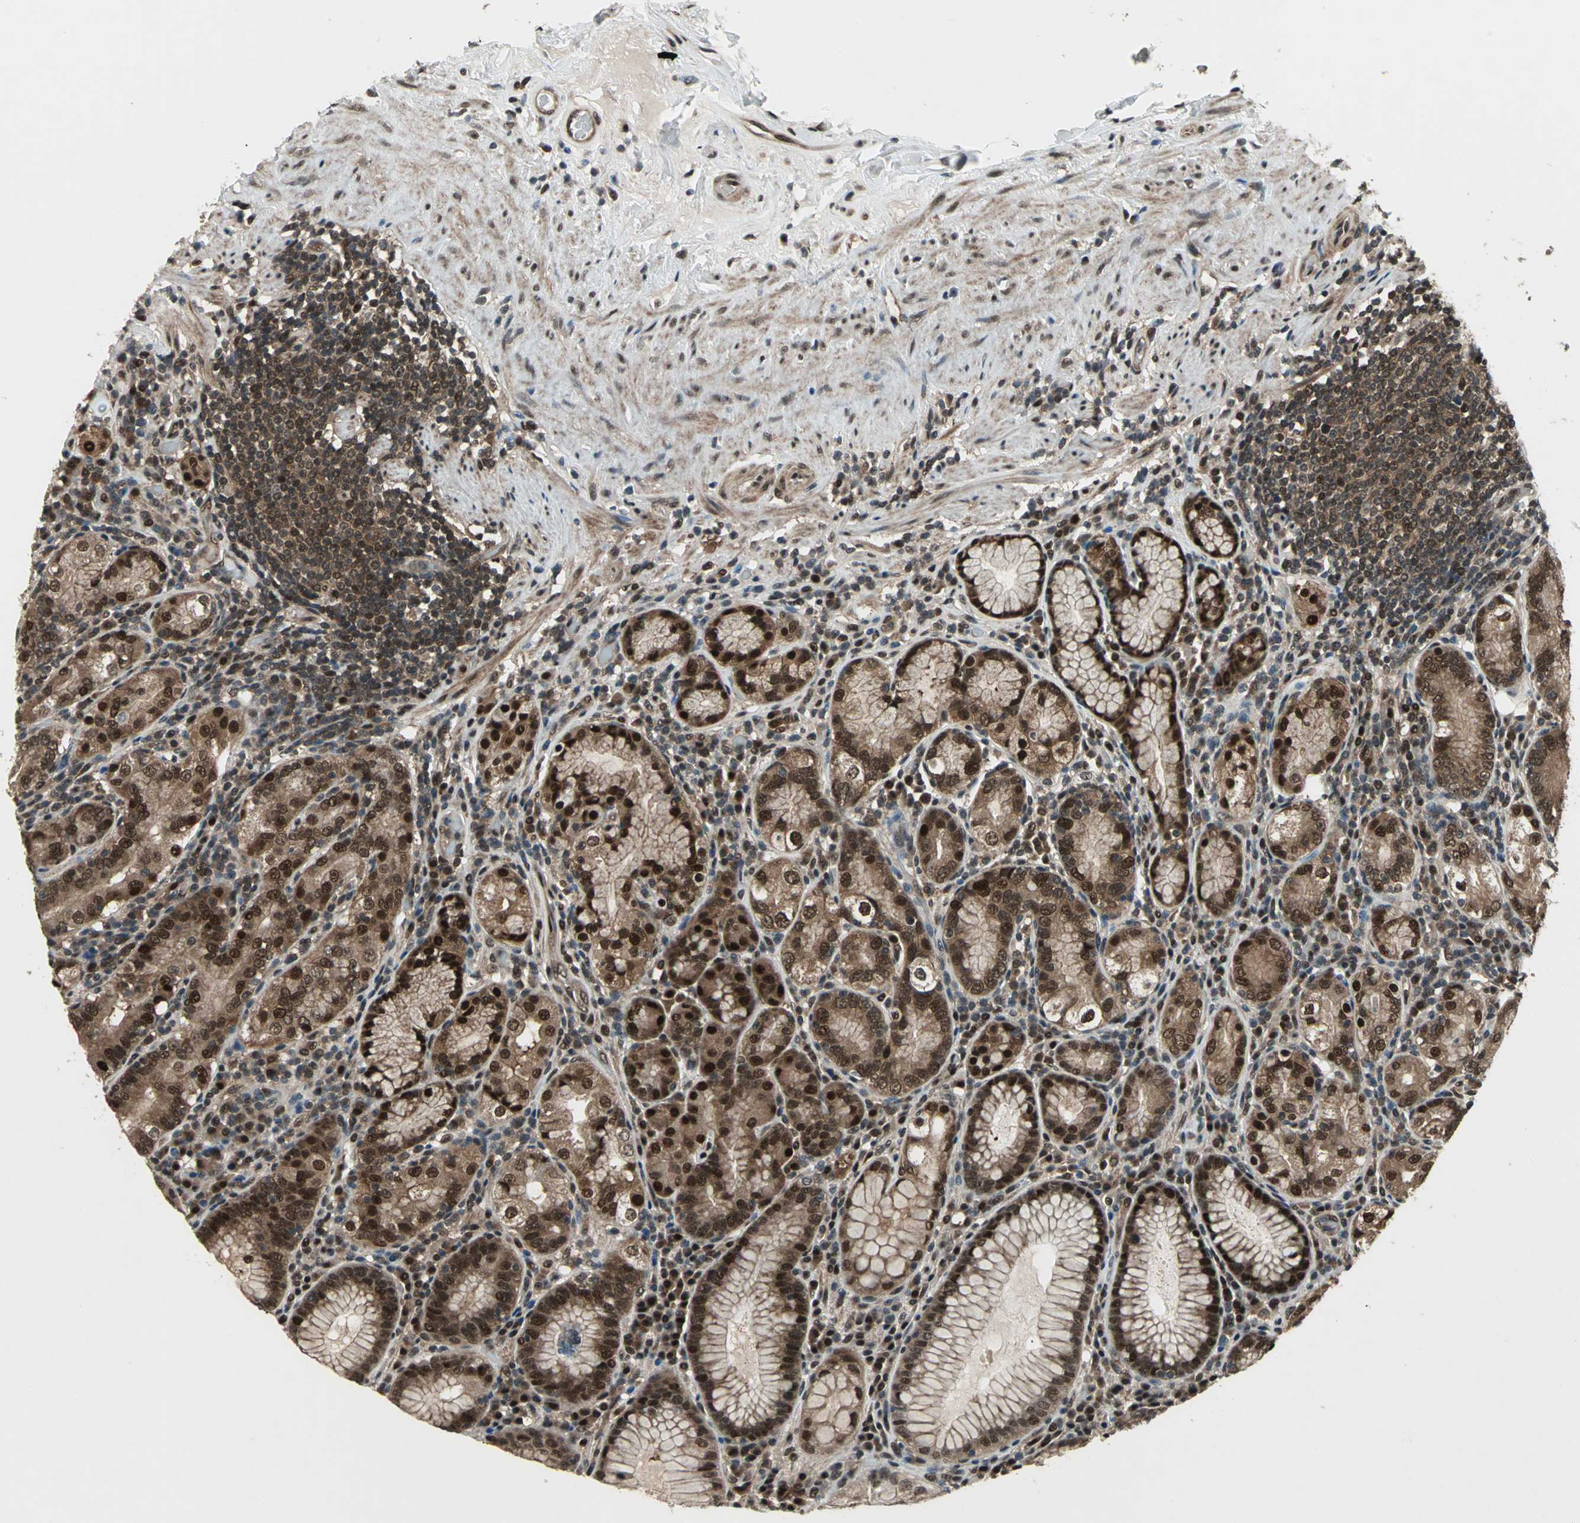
{"staining": {"intensity": "strong", "quantity": ">75%", "location": "cytoplasmic/membranous,nuclear"}, "tissue": "stomach", "cell_type": "Glandular cells", "image_type": "normal", "snomed": [{"axis": "morphology", "description": "Normal tissue, NOS"}, {"axis": "topography", "description": "Stomach, lower"}], "caption": "DAB immunohistochemical staining of benign human stomach demonstrates strong cytoplasmic/membranous,nuclear protein staining in about >75% of glandular cells. (DAB (3,3'-diaminobenzidine) = brown stain, brightfield microscopy at high magnification).", "gene": "COPS5", "patient": {"sex": "female", "age": 76}}